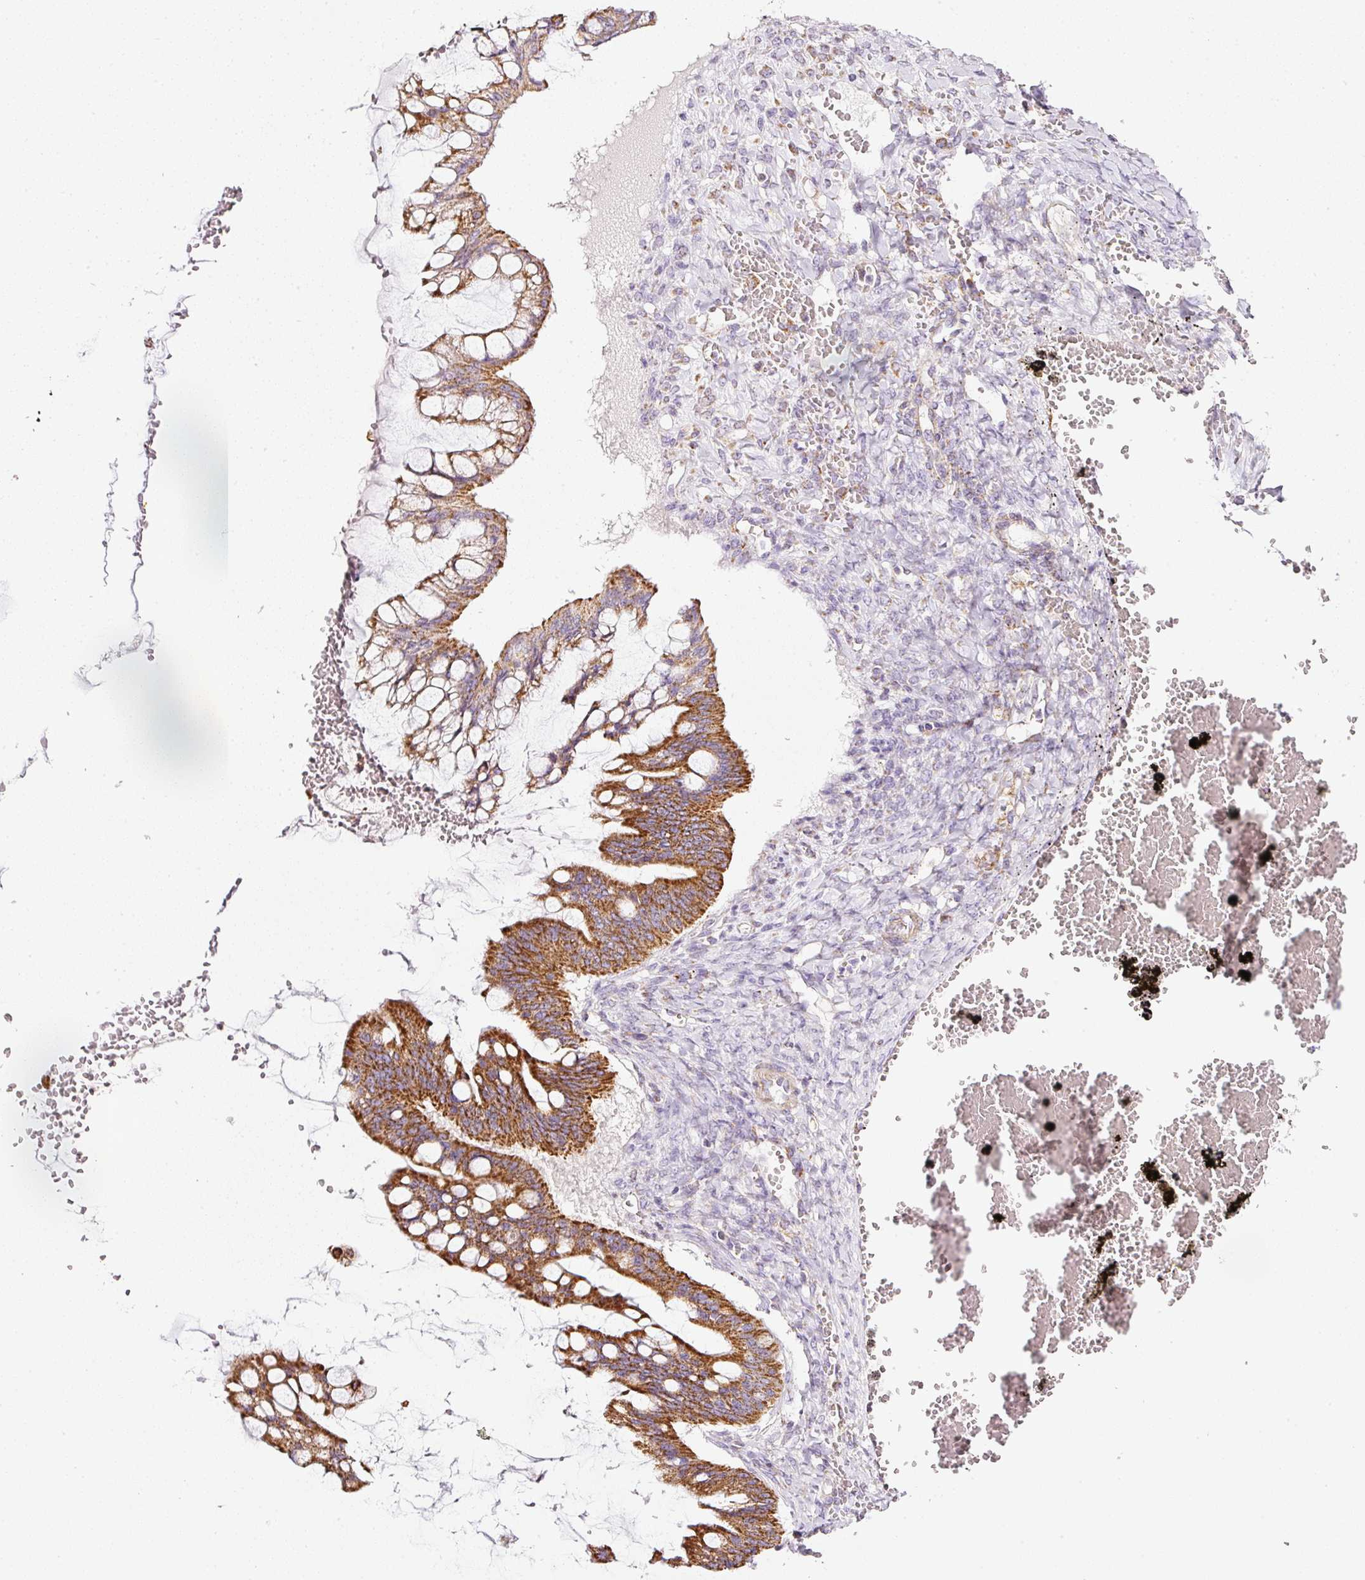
{"staining": {"intensity": "moderate", "quantity": ">75%", "location": "cytoplasmic/membranous"}, "tissue": "ovarian cancer", "cell_type": "Tumor cells", "image_type": "cancer", "snomed": [{"axis": "morphology", "description": "Cystadenocarcinoma, mucinous, NOS"}, {"axis": "topography", "description": "Ovary"}], "caption": "Immunohistochemistry (IHC) image of neoplastic tissue: ovarian mucinous cystadenocarcinoma stained using immunohistochemistry reveals medium levels of moderate protein expression localized specifically in the cytoplasmic/membranous of tumor cells, appearing as a cytoplasmic/membranous brown color.", "gene": "SDHA", "patient": {"sex": "female", "age": 73}}